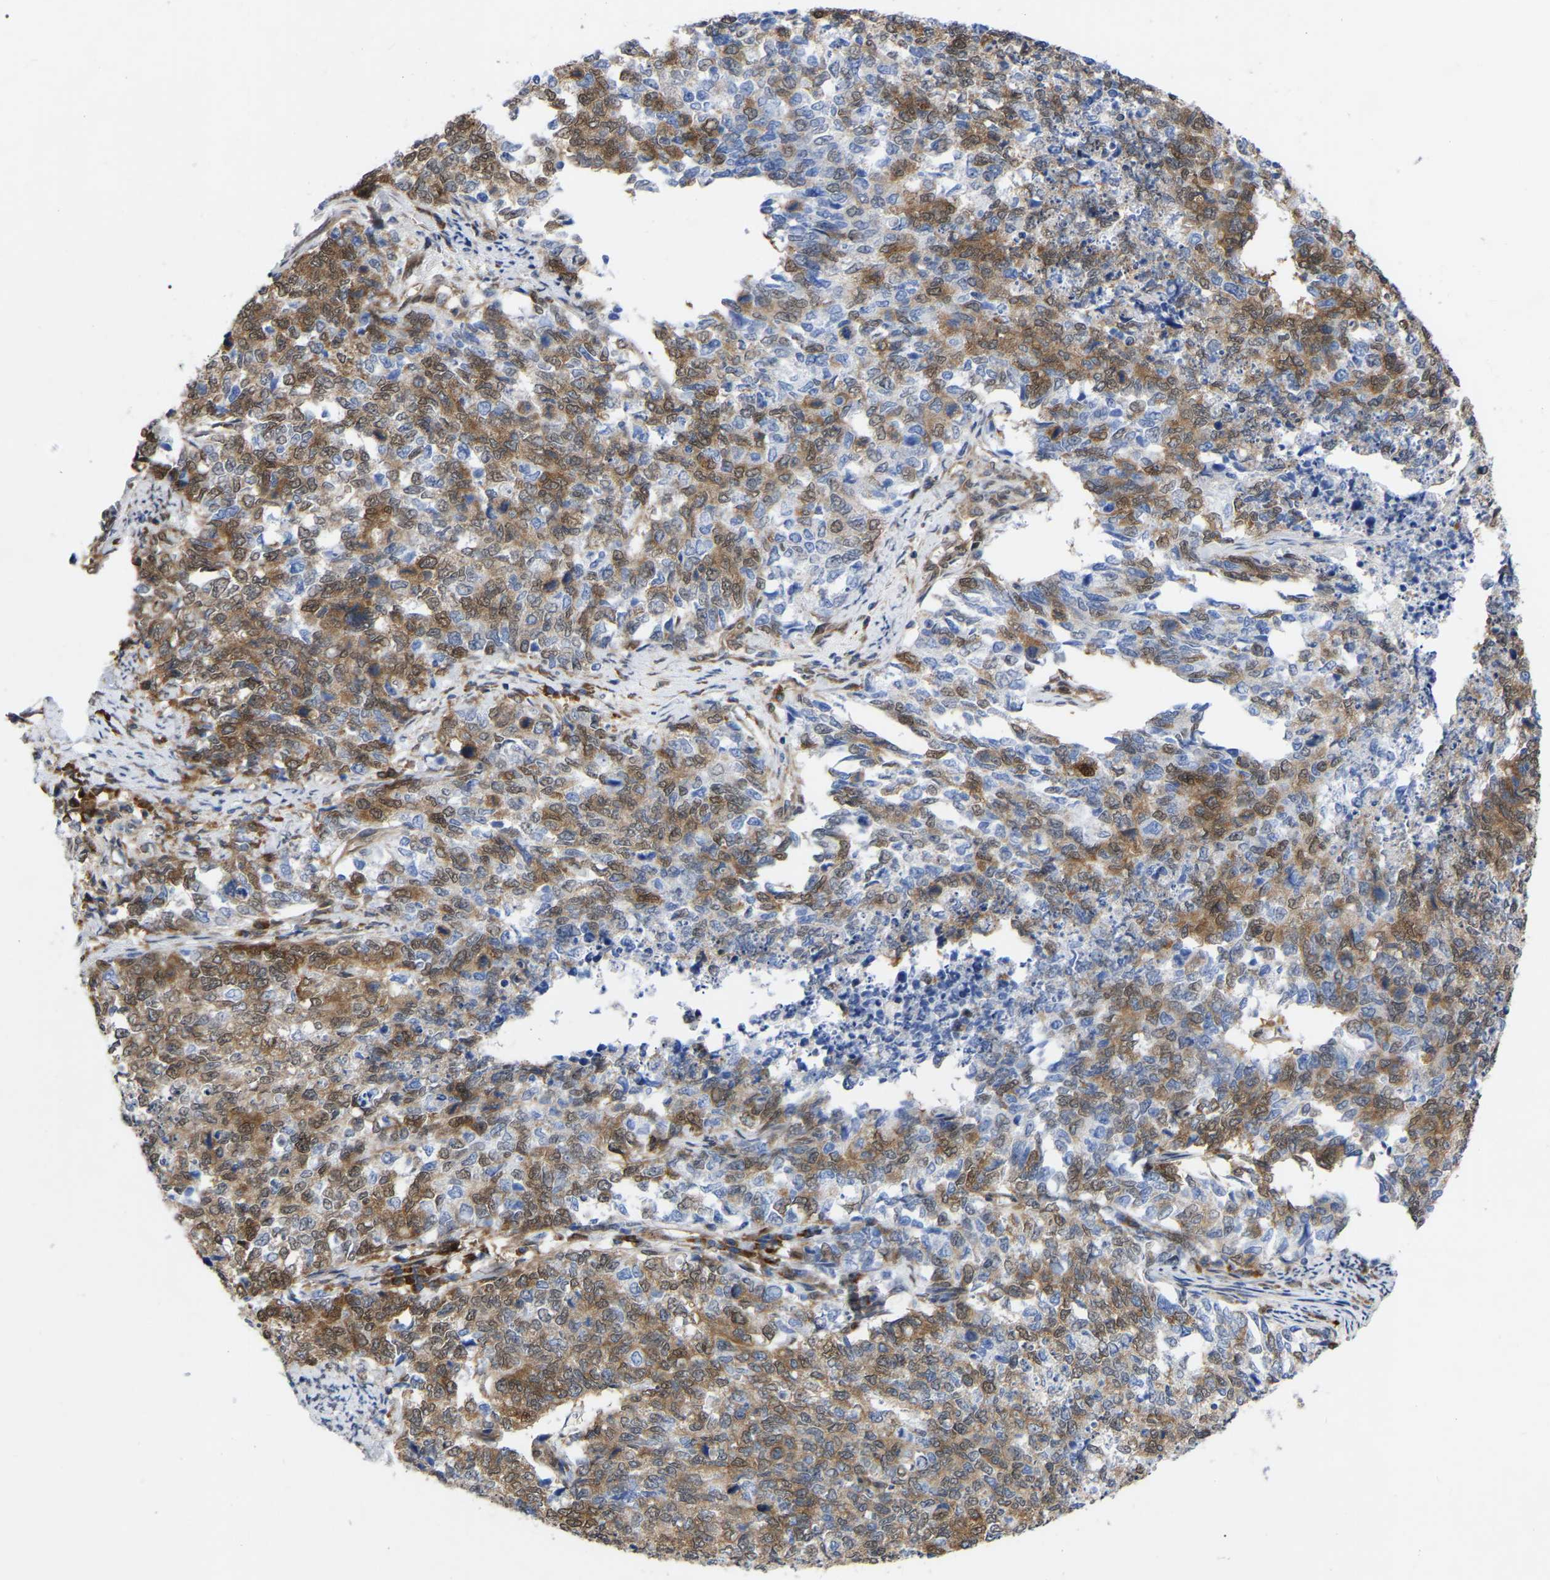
{"staining": {"intensity": "moderate", "quantity": ">75%", "location": "cytoplasmic/membranous,nuclear"}, "tissue": "cervical cancer", "cell_type": "Tumor cells", "image_type": "cancer", "snomed": [{"axis": "morphology", "description": "Squamous cell carcinoma, NOS"}, {"axis": "topography", "description": "Cervix"}], "caption": "Immunohistochemistry (IHC) (DAB) staining of human cervical squamous cell carcinoma demonstrates moderate cytoplasmic/membranous and nuclear protein staining in approximately >75% of tumor cells. Using DAB (3,3'-diaminobenzidine) (brown) and hematoxylin (blue) stains, captured at high magnification using brightfield microscopy.", "gene": "UBE4B", "patient": {"sex": "female", "age": 63}}